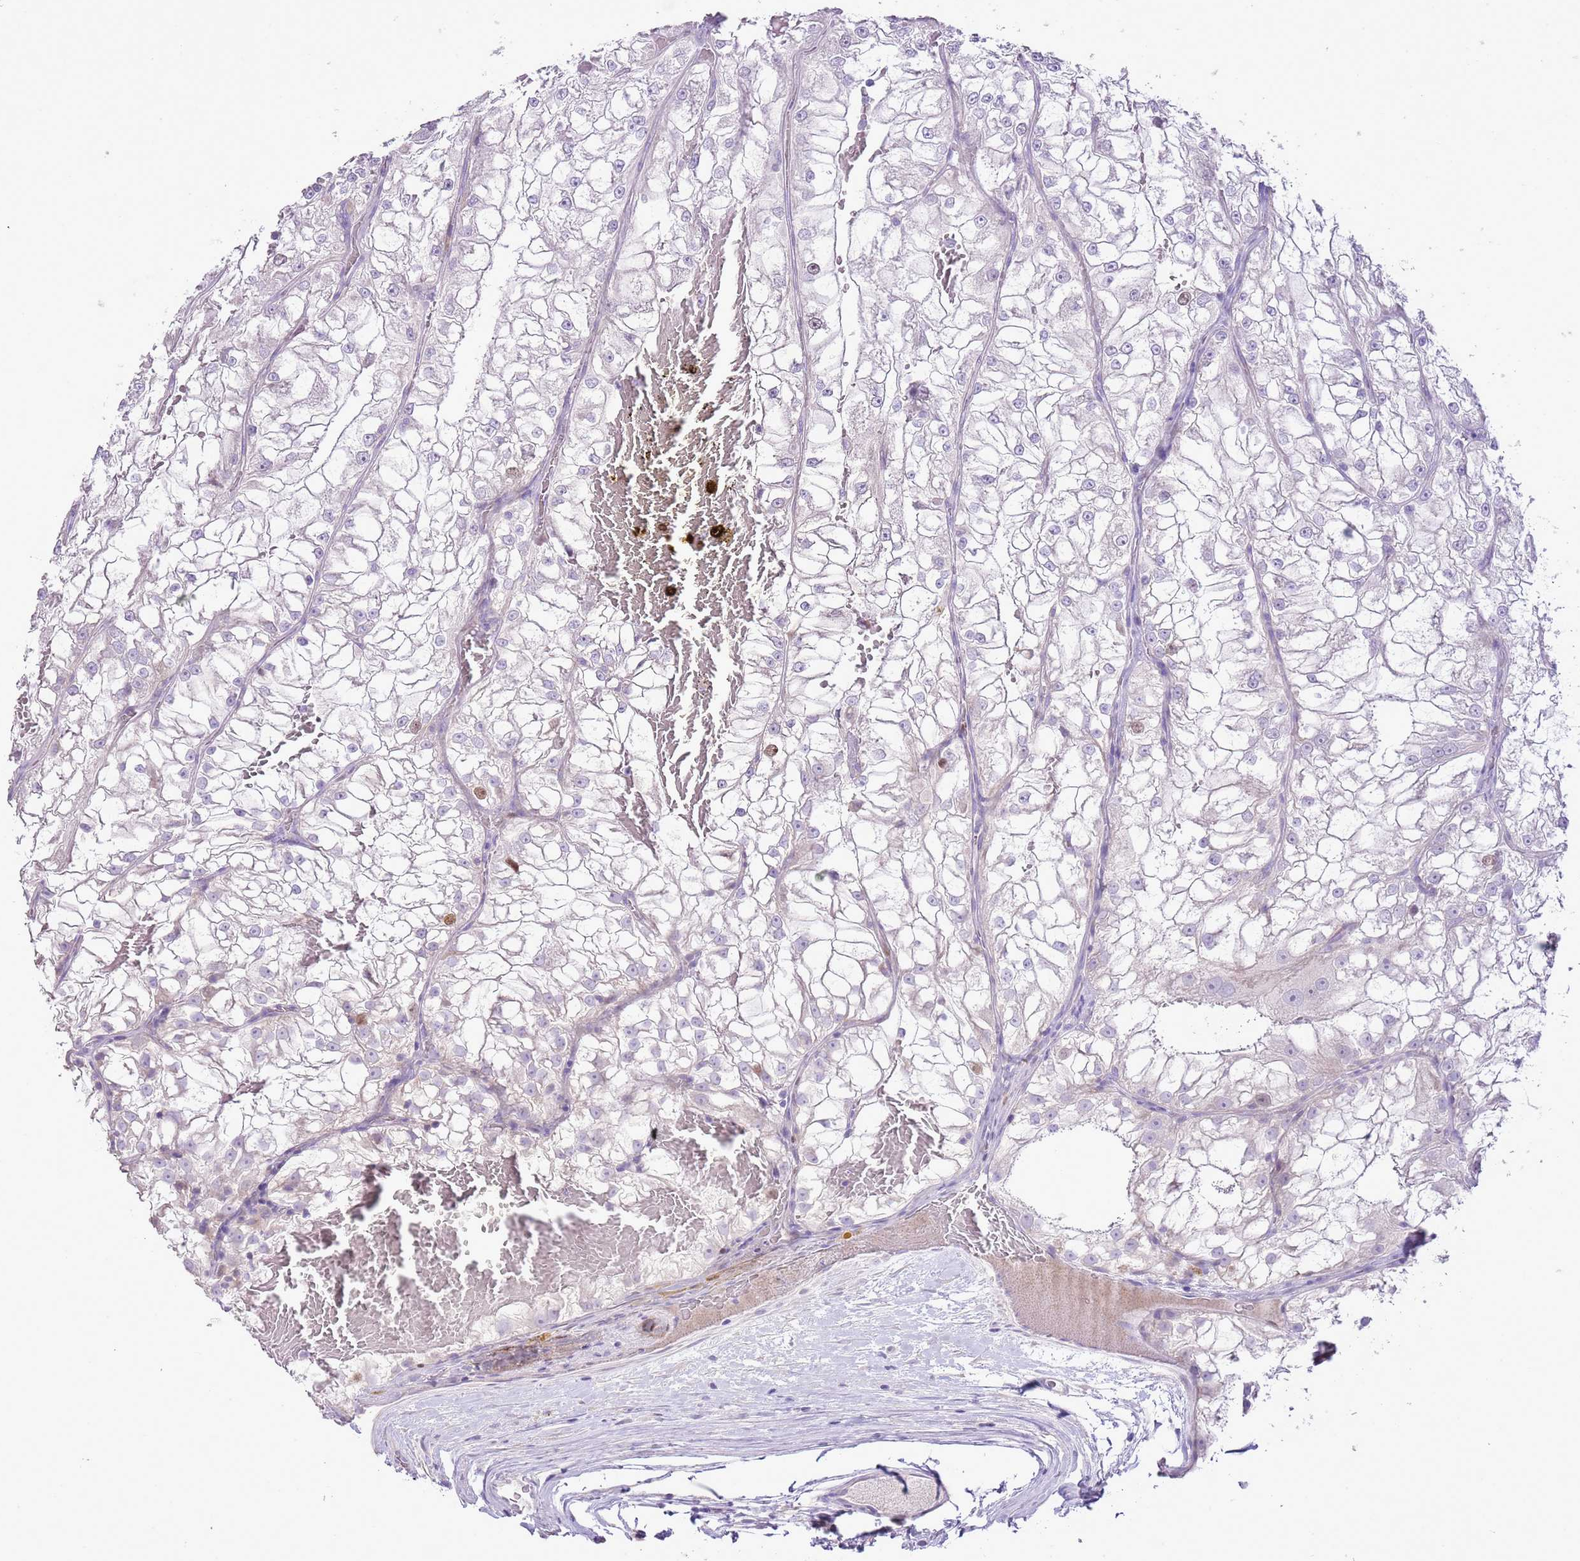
{"staining": {"intensity": "negative", "quantity": "none", "location": "none"}, "tissue": "renal cancer", "cell_type": "Tumor cells", "image_type": "cancer", "snomed": [{"axis": "morphology", "description": "Adenocarcinoma, NOS"}, {"axis": "topography", "description": "Kidney"}], "caption": "The micrograph demonstrates no staining of tumor cells in renal cancer.", "gene": "GMNN", "patient": {"sex": "female", "age": 72}}